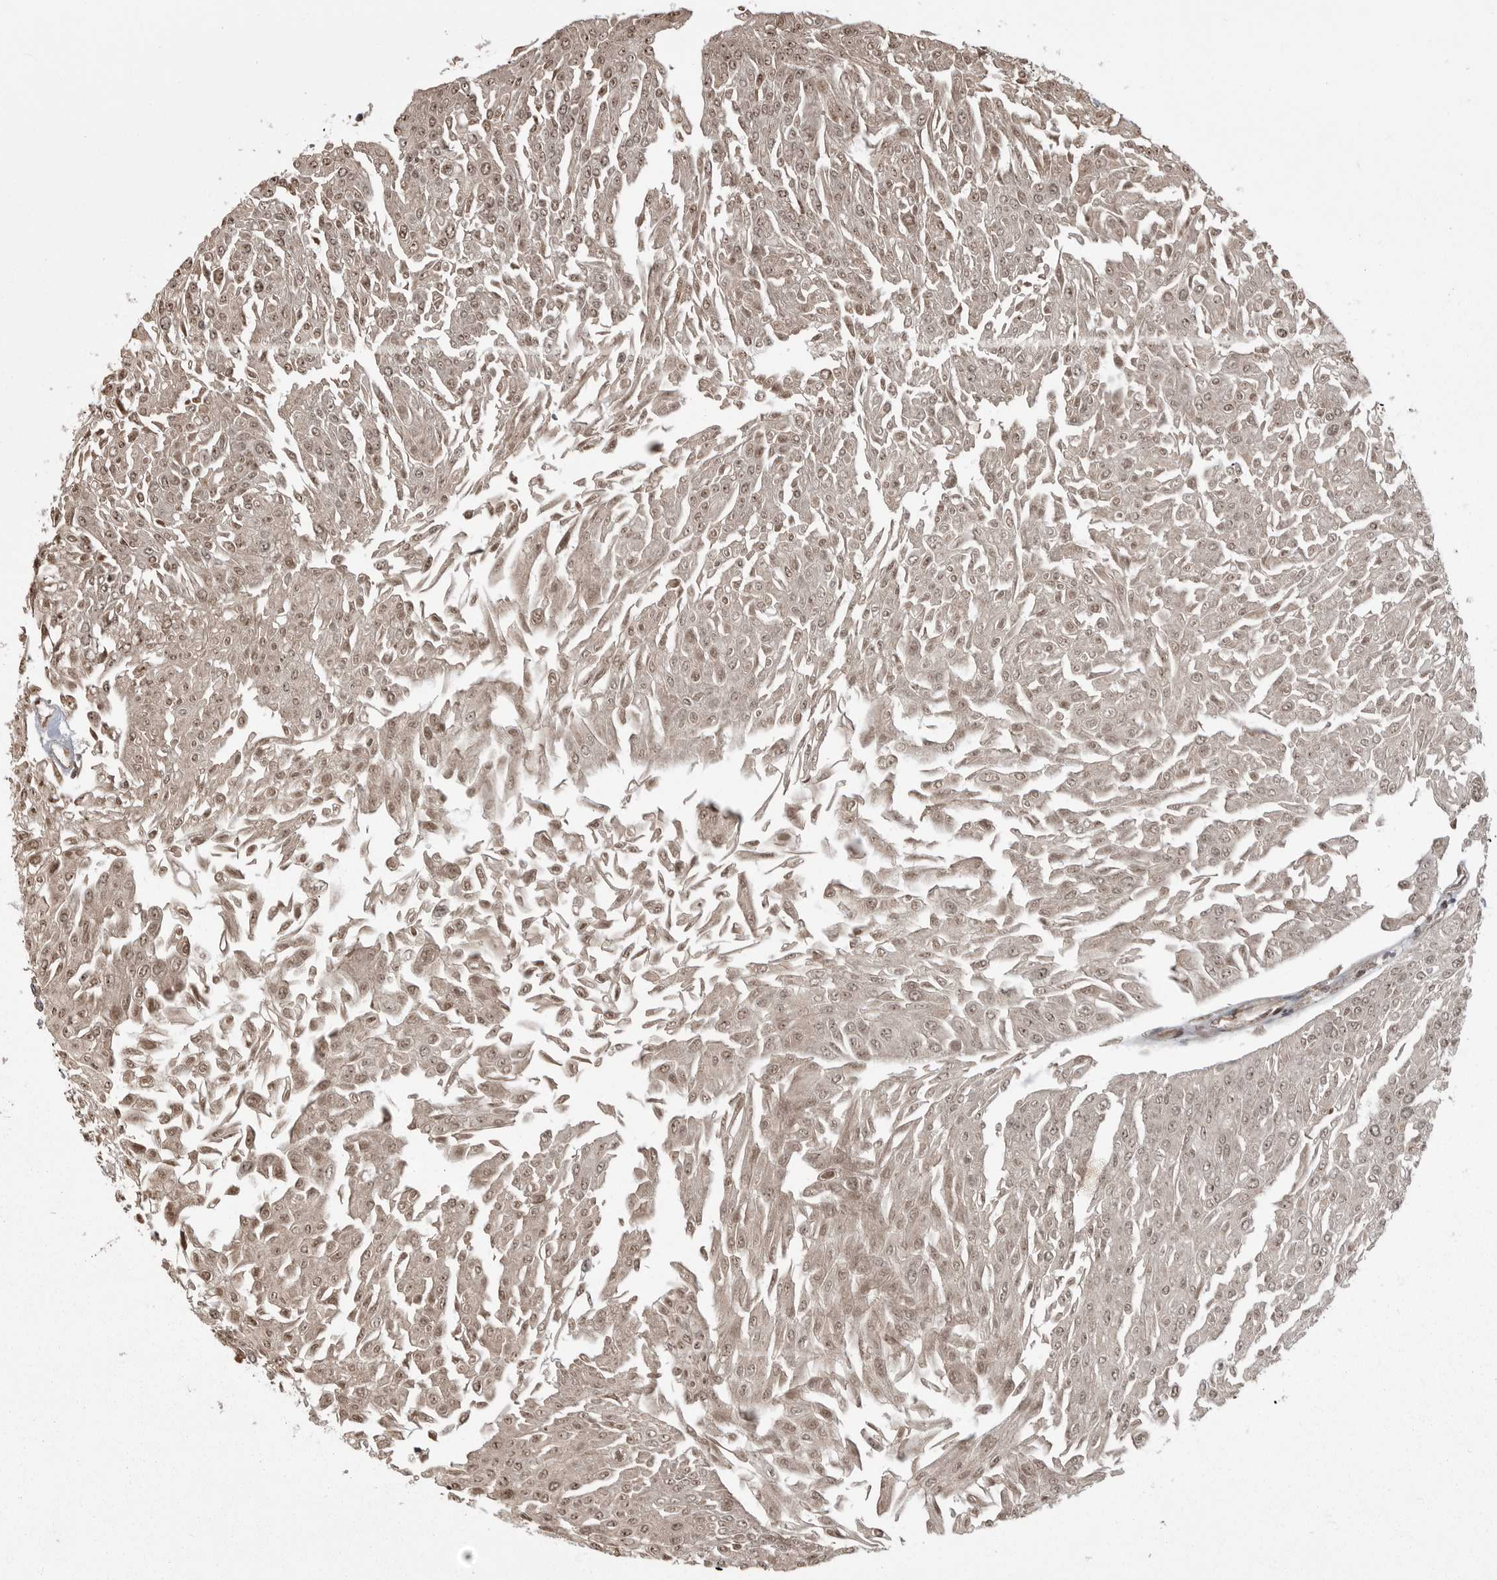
{"staining": {"intensity": "weak", "quantity": ">75%", "location": "nuclear"}, "tissue": "urothelial cancer", "cell_type": "Tumor cells", "image_type": "cancer", "snomed": [{"axis": "morphology", "description": "Urothelial carcinoma, Low grade"}, {"axis": "topography", "description": "Urinary bladder"}], "caption": "IHC photomicrograph of neoplastic tissue: human urothelial carcinoma (low-grade) stained using immunohistochemistry (IHC) shows low levels of weak protein expression localized specifically in the nuclear of tumor cells, appearing as a nuclear brown color.", "gene": "DNAJC8", "patient": {"sex": "male", "age": 67}}